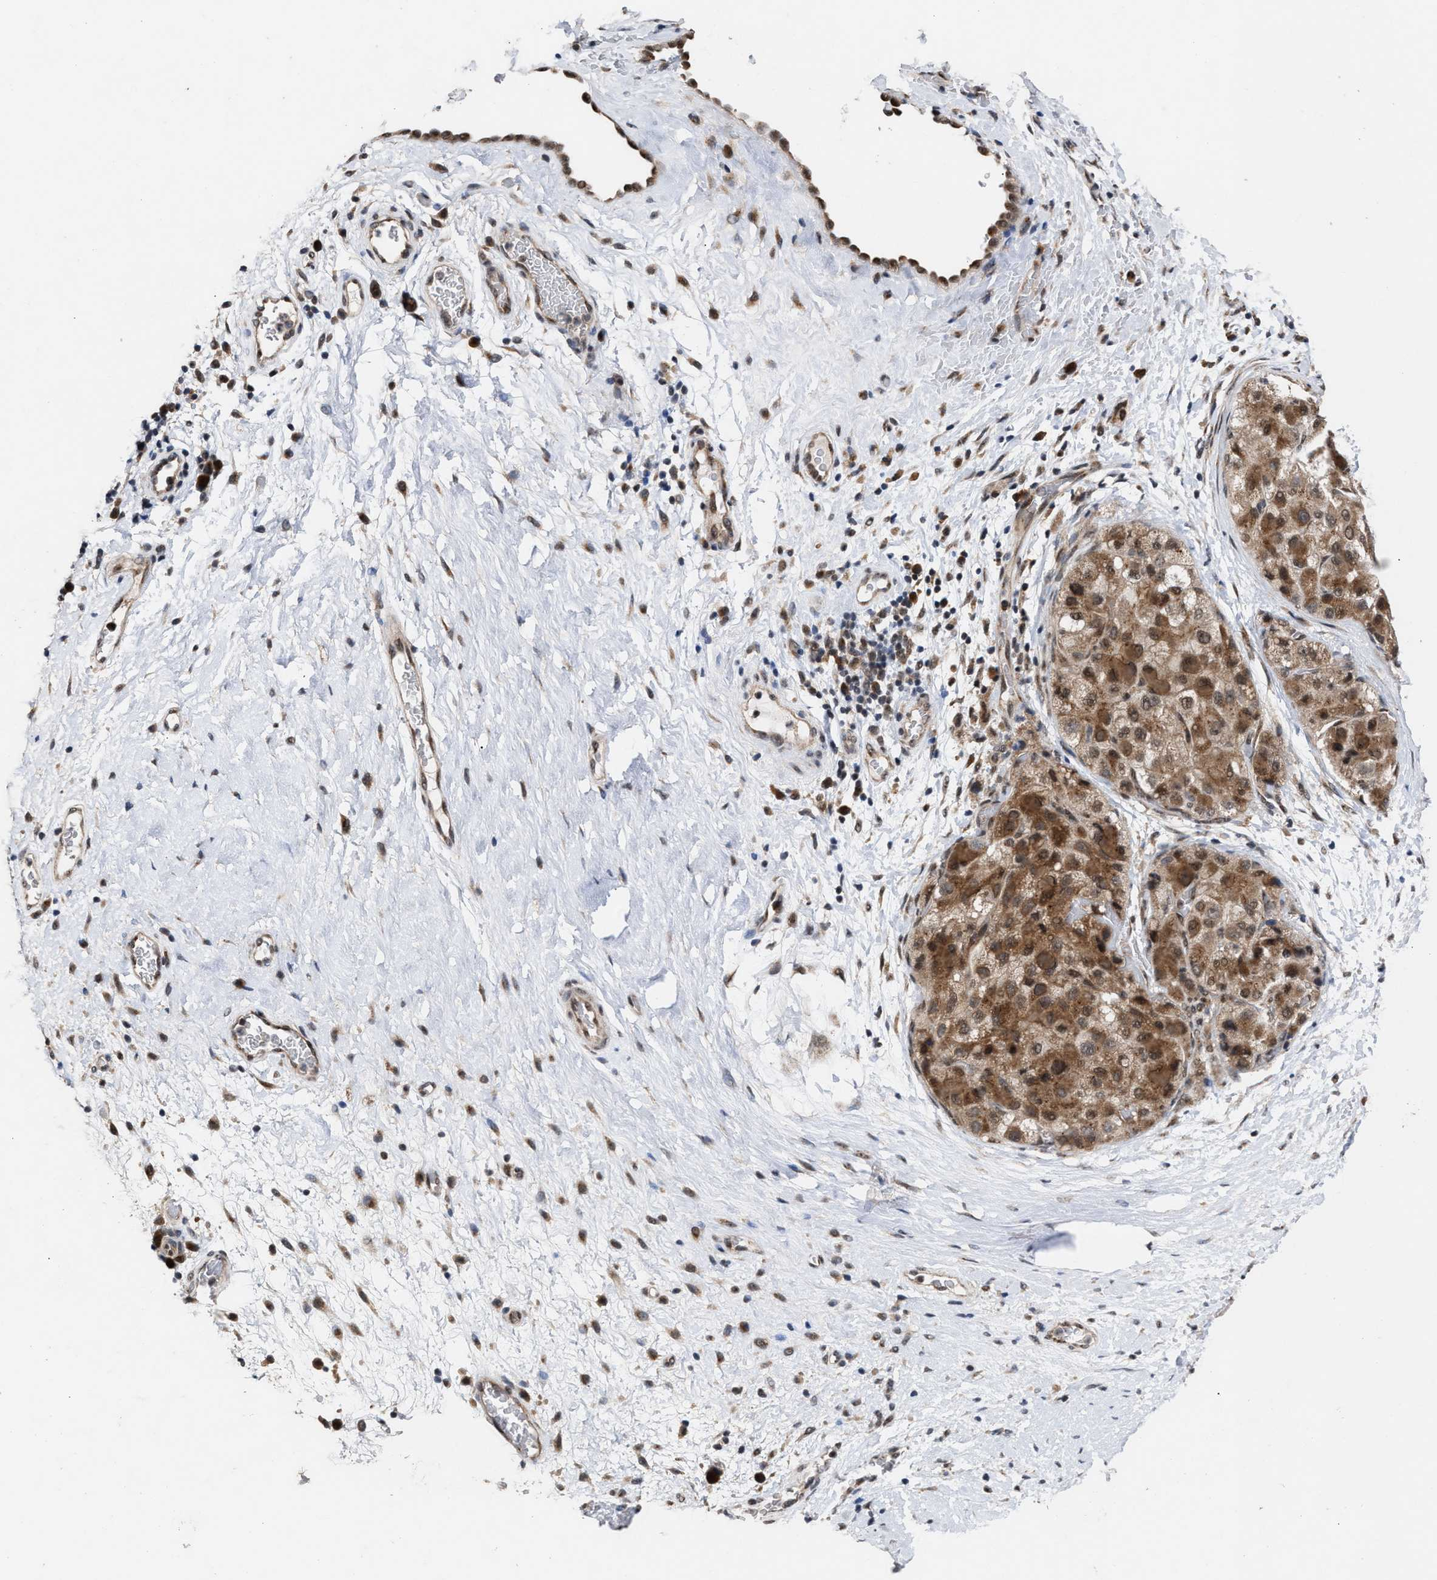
{"staining": {"intensity": "moderate", "quantity": ">75%", "location": "cytoplasmic/membranous"}, "tissue": "liver cancer", "cell_type": "Tumor cells", "image_type": "cancer", "snomed": [{"axis": "morphology", "description": "Carcinoma, Hepatocellular, NOS"}, {"axis": "topography", "description": "Liver"}], "caption": "Immunohistochemistry histopathology image of neoplastic tissue: hepatocellular carcinoma (liver) stained using IHC displays medium levels of moderate protein expression localized specifically in the cytoplasmic/membranous of tumor cells, appearing as a cytoplasmic/membranous brown color.", "gene": "MKNK2", "patient": {"sex": "male", "age": 80}}